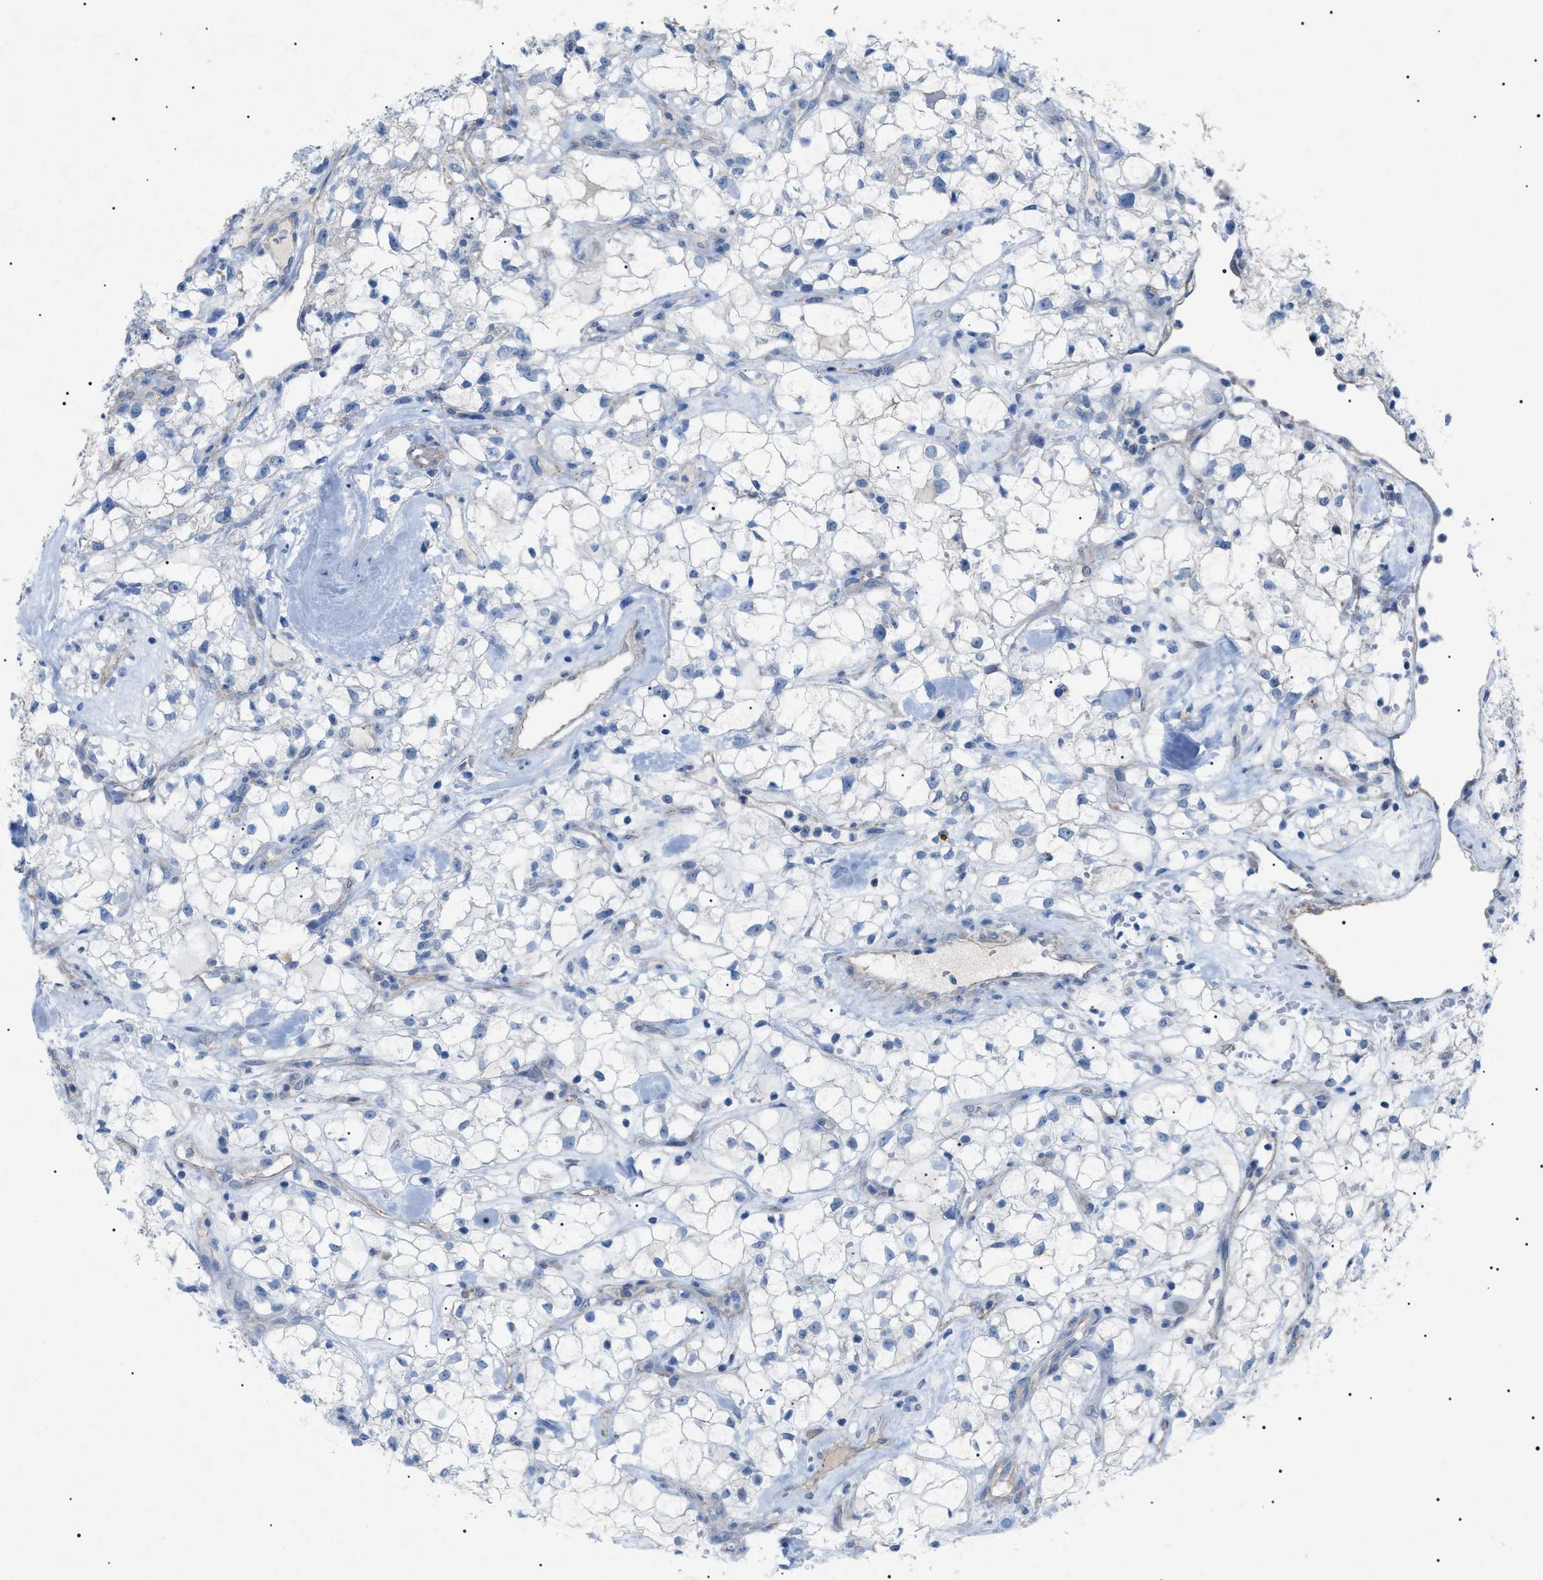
{"staining": {"intensity": "negative", "quantity": "none", "location": "none"}, "tissue": "renal cancer", "cell_type": "Tumor cells", "image_type": "cancer", "snomed": [{"axis": "morphology", "description": "Adenocarcinoma, NOS"}, {"axis": "topography", "description": "Kidney"}], "caption": "Immunohistochemistry (IHC) of renal cancer (adenocarcinoma) demonstrates no expression in tumor cells. (Immunohistochemistry, brightfield microscopy, high magnification).", "gene": "ADAMTS1", "patient": {"sex": "female", "age": 60}}